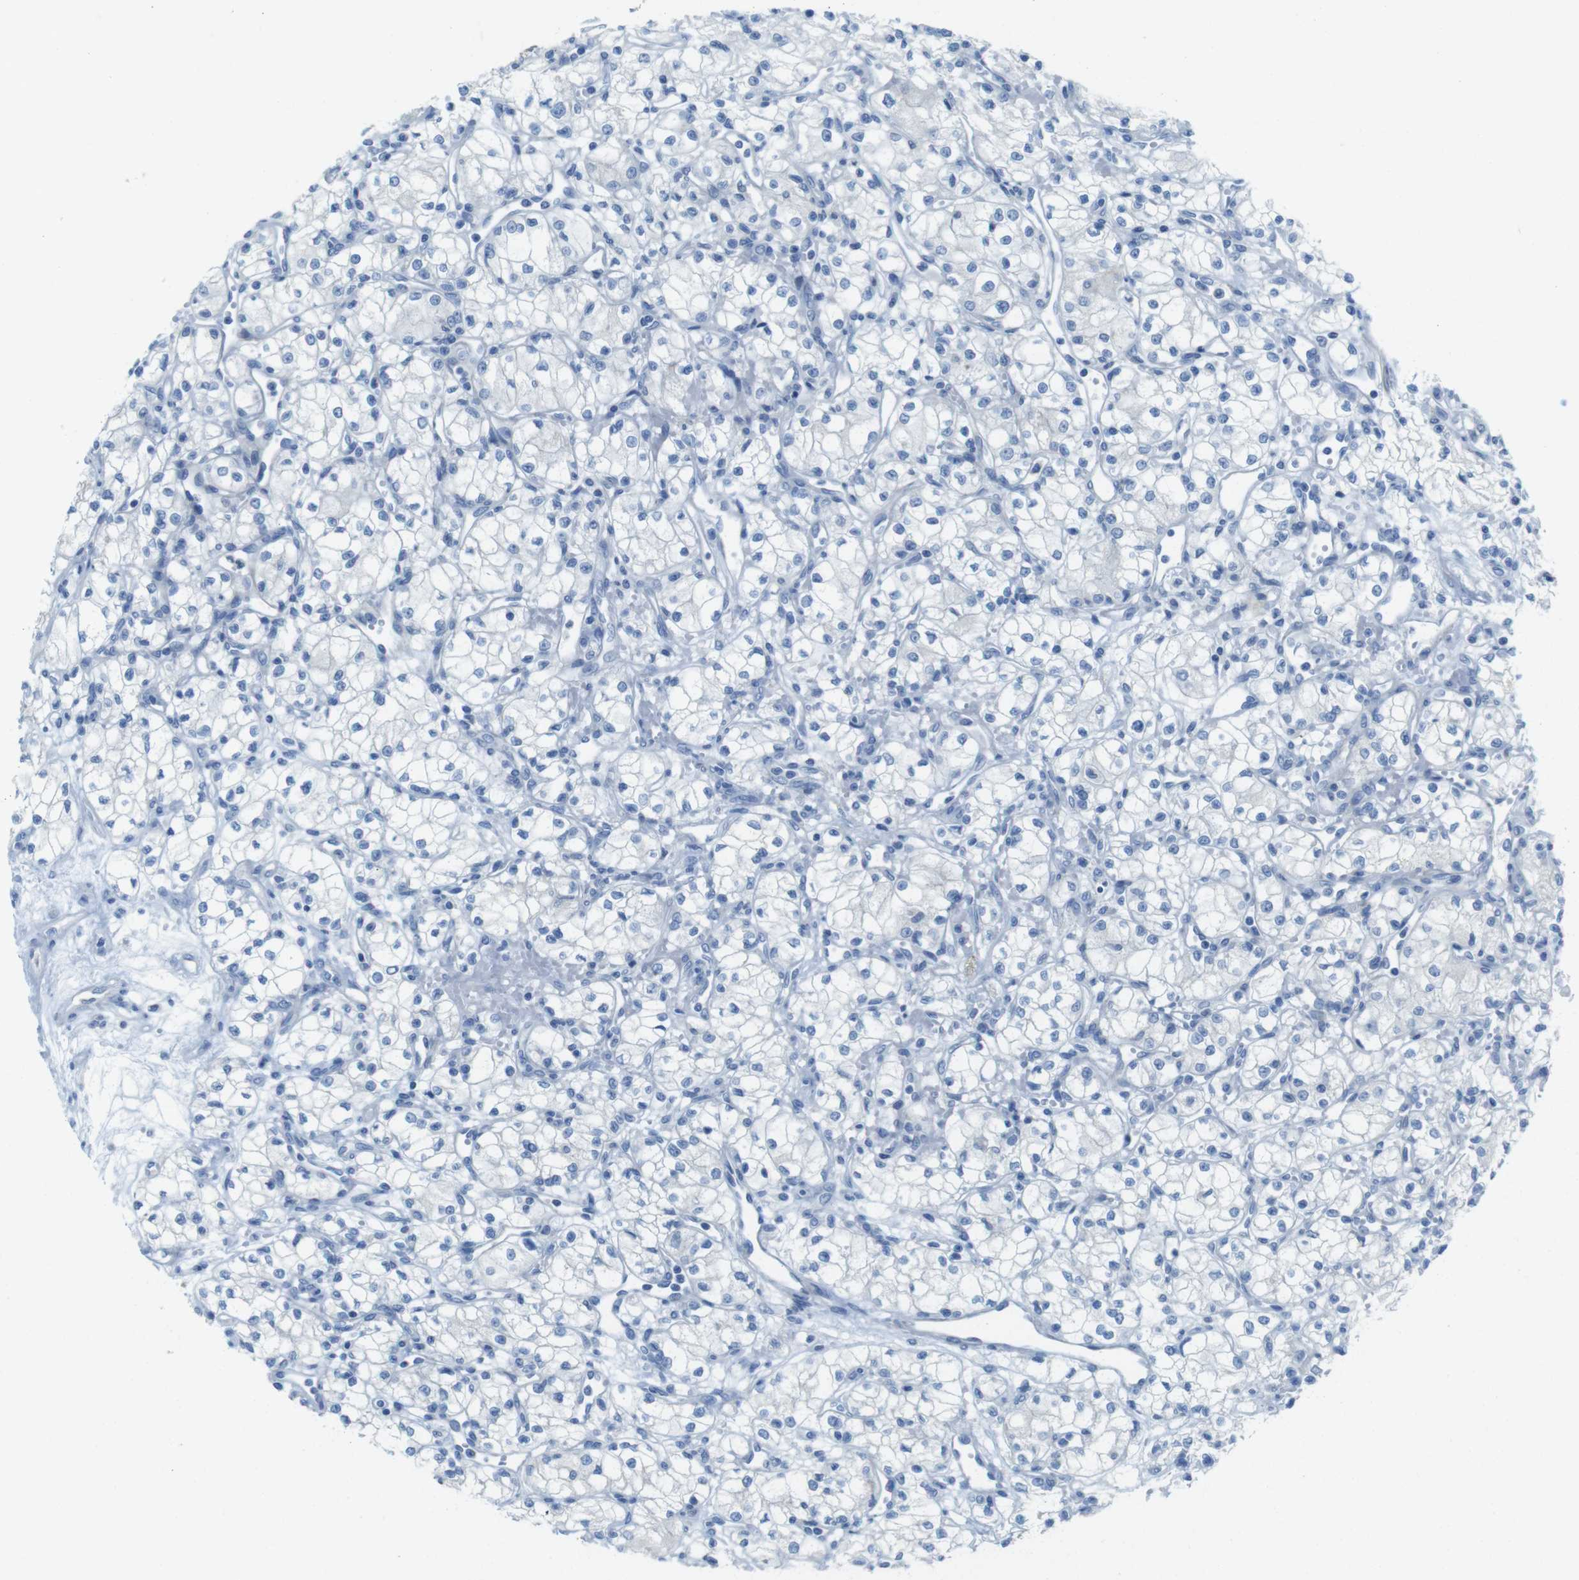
{"staining": {"intensity": "negative", "quantity": "none", "location": "none"}, "tissue": "renal cancer", "cell_type": "Tumor cells", "image_type": "cancer", "snomed": [{"axis": "morphology", "description": "Normal tissue, NOS"}, {"axis": "morphology", "description": "Adenocarcinoma, NOS"}, {"axis": "topography", "description": "Kidney"}], "caption": "The IHC image has no significant expression in tumor cells of renal cancer (adenocarcinoma) tissue.", "gene": "ASIC5", "patient": {"sex": "male", "age": 59}}